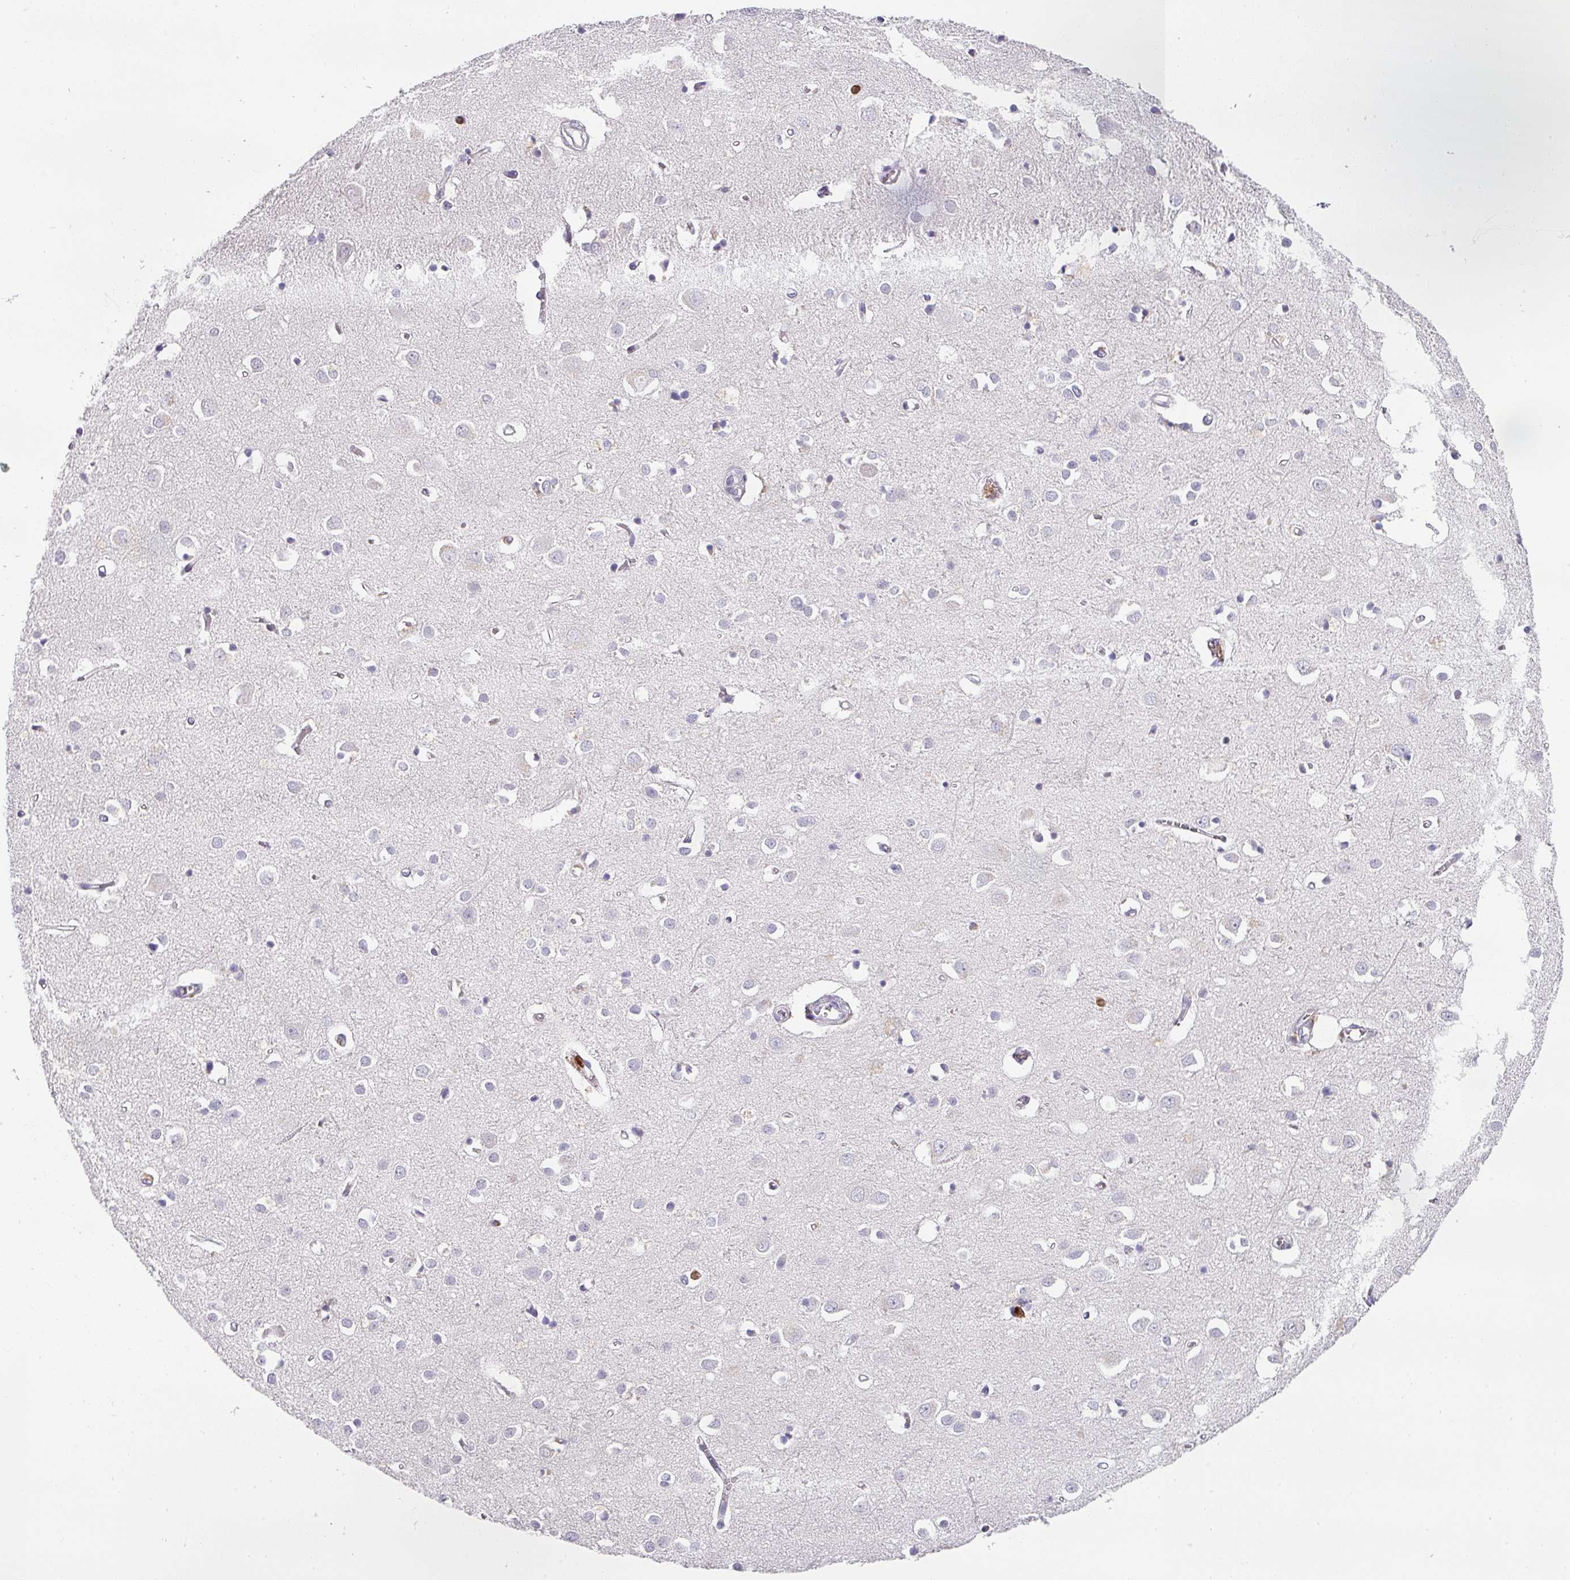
{"staining": {"intensity": "negative", "quantity": "none", "location": "none"}, "tissue": "cerebral cortex", "cell_type": "Endothelial cells", "image_type": "normal", "snomed": [{"axis": "morphology", "description": "Normal tissue, NOS"}, {"axis": "topography", "description": "Cerebral cortex"}], "caption": "Immunohistochemistry (IHC) histopathology image of normal human cerebral cortex stained for a protein (brown), which displays no staining in endothelial cells. (Stains: DAB (3,3'-diaminobenzidine) IHC with hematoxylin counter stain, Microscopy: brightfield microscopy at high magnification).", "gene": "BTLA", "patient": {"sex": "female", "age": 64}}